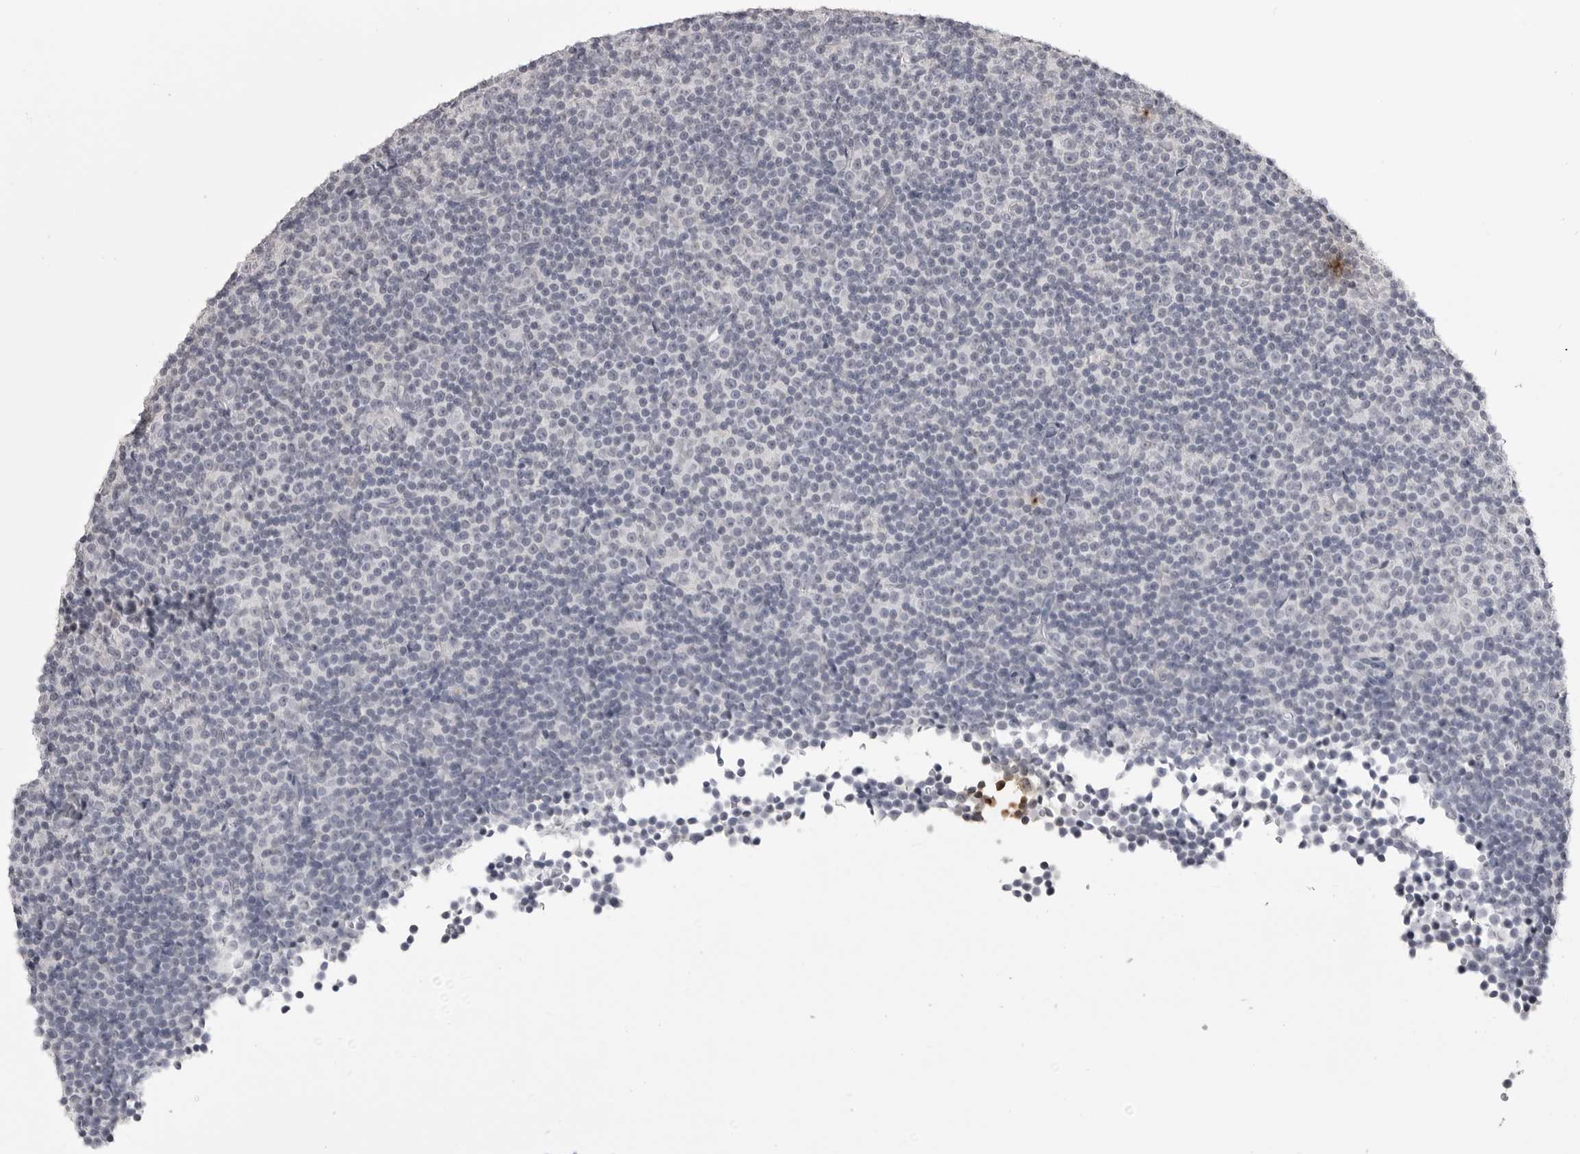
{"staining": {"intensity": "negative", "quantity": "none", "location": "none"}, "tissue": "lymphoma", "cell_type": "Tumor cells", "image_type": "cancer", "snomed": [{"axis": "morphology", "description": "Malignant lymphoma, non-Hodgkin's type, Low grade"}, {"axis": "topography", "description": "Lymph node"}], "caption": "The immunohistochemistry micrograph has no significant expression in tumor cells of lymphoma tissue.", "gene": "PRSS1", "patient": {"sex": "female", "age": 67}}